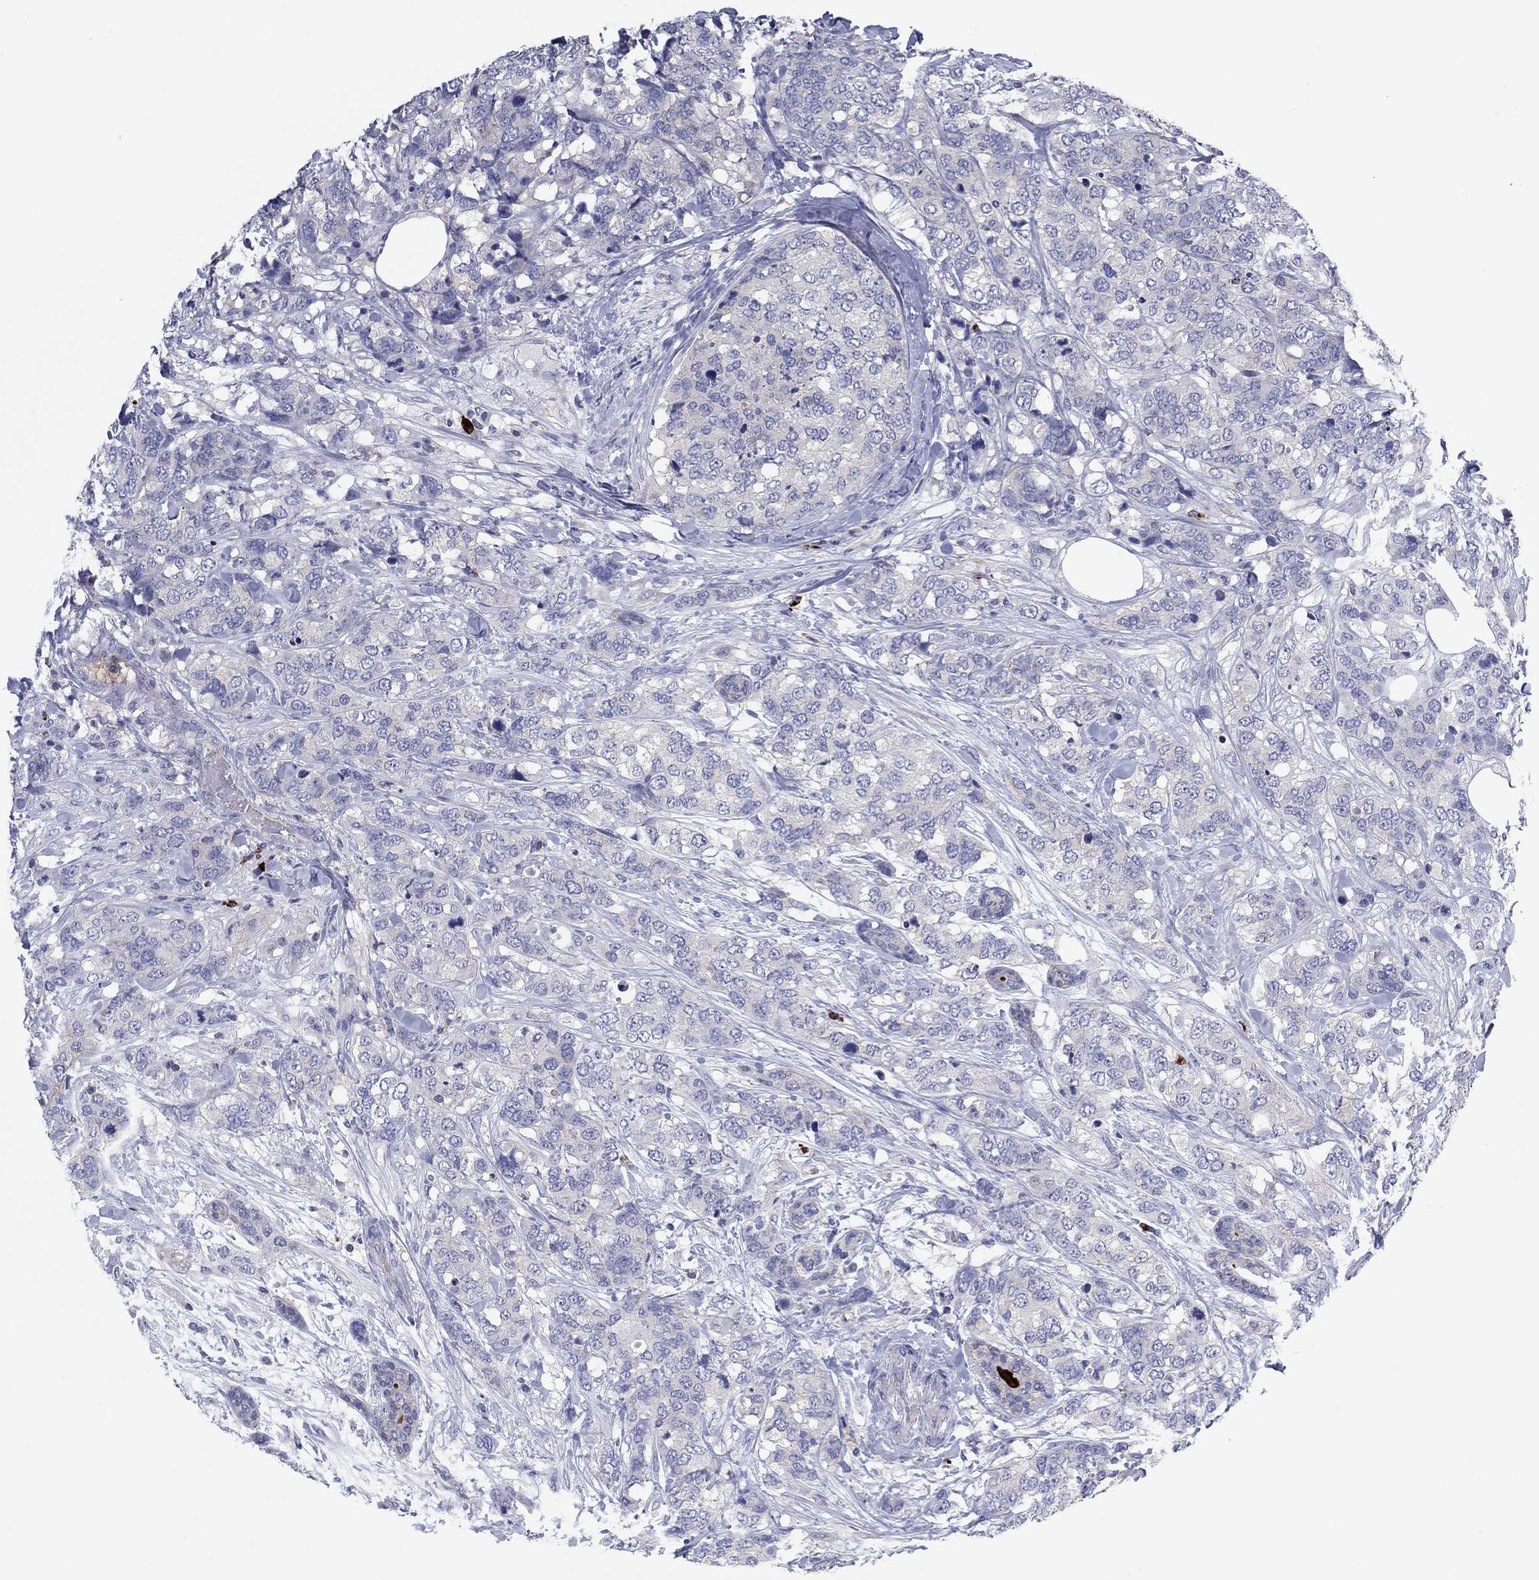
{"staining": {"intensity": "negative", "quantity": "none", "location": "none"}, "tissue": "breast cancer", "cell_type": "Tumor cells", "image_type": "cancer", "snomed": [{"axis": "morphology", "description": "Lobular carcinoma"}, {"axis": "topography", "description": "Breast"}], "caption": "This is an IHC image of breast lobular carcinoma. There is no expression in tumor cells.", "gene": "PVR", "patient": {"sex": "female", "age": 59}}